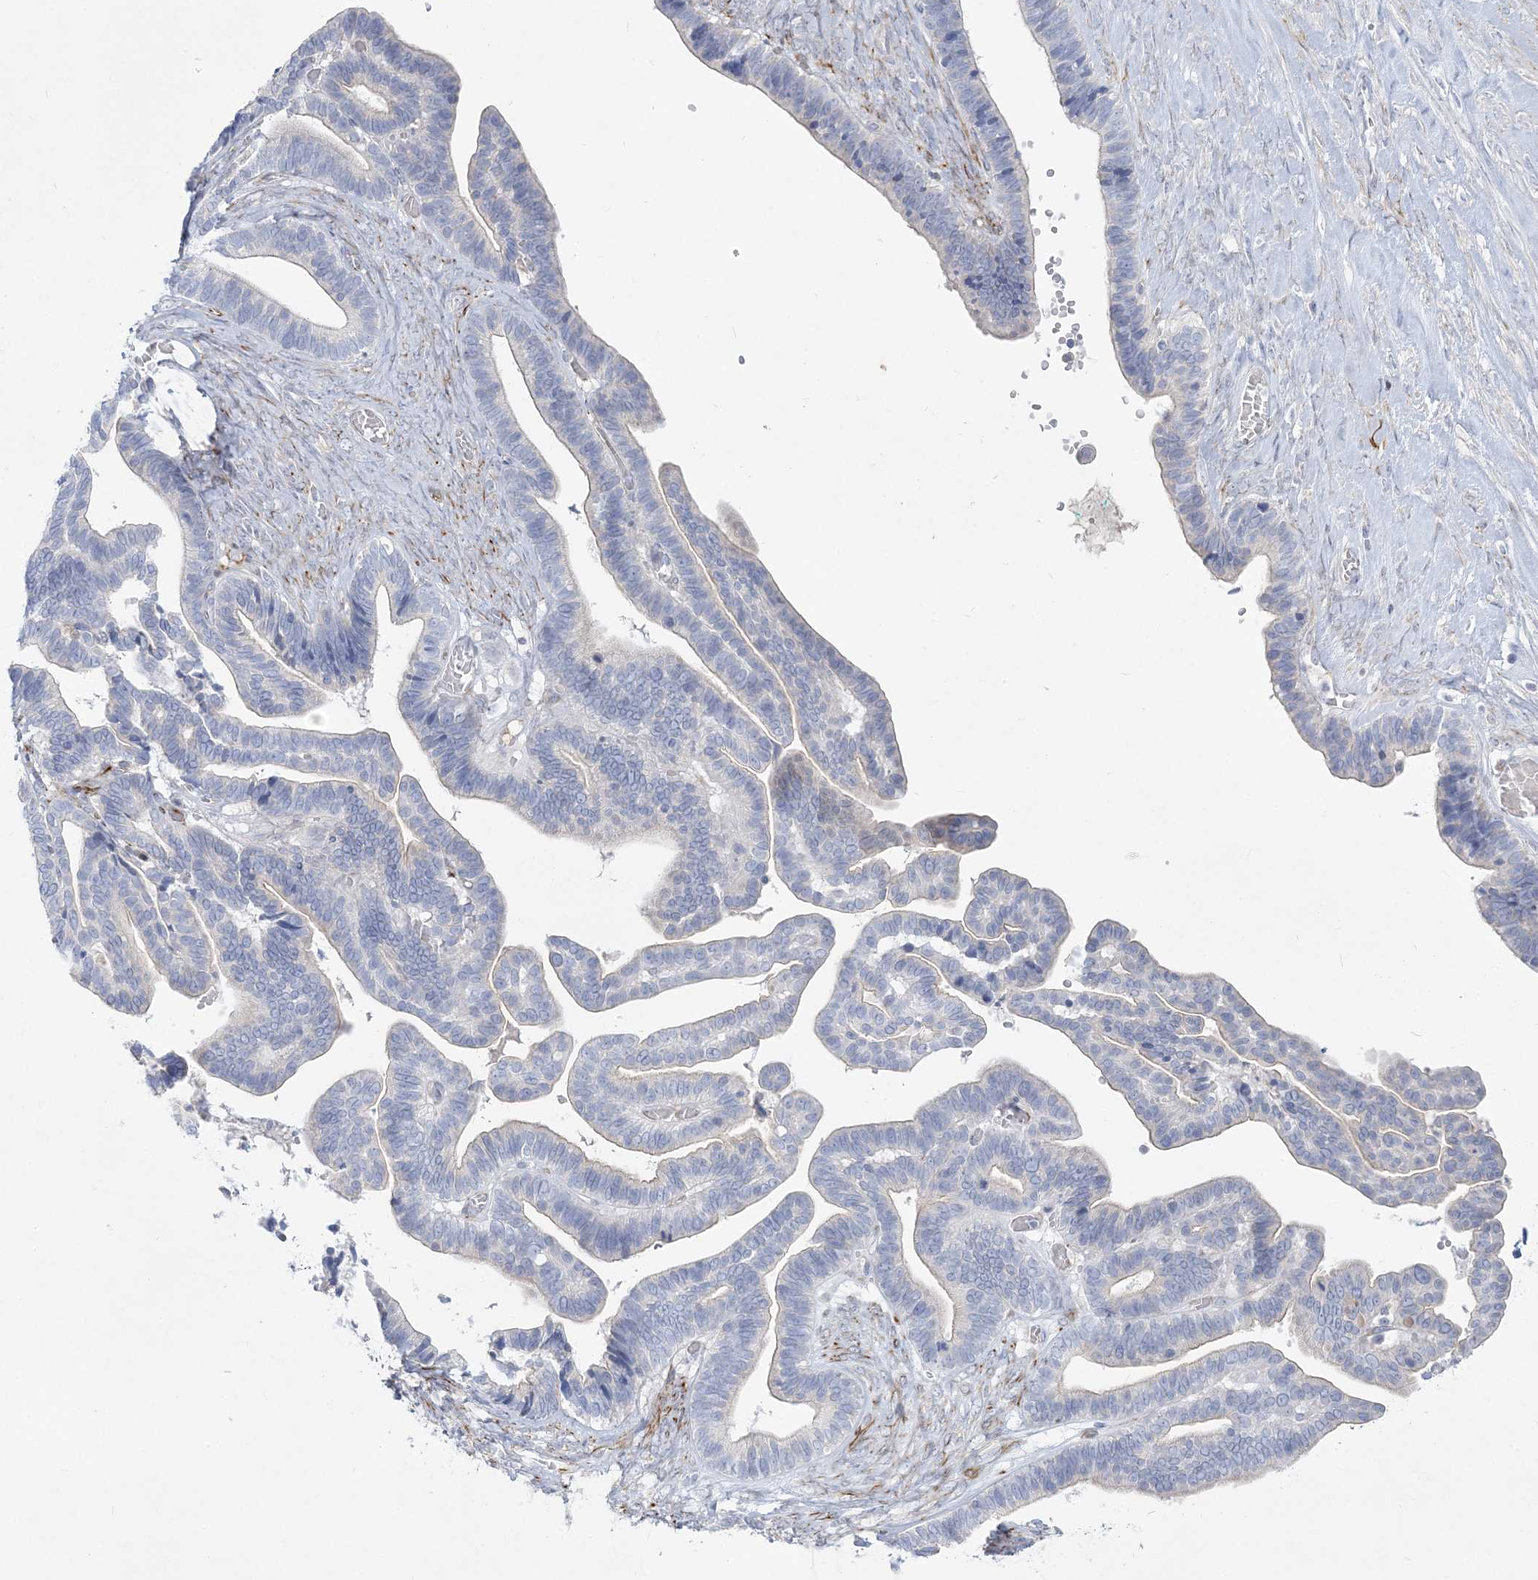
{"staining": {"intensity": "negative", "quantity": "none", "location": "none"}, "tissue": "ovarian cancer", "cell_type": "Tumor cells", "image_type": "cancer", "snomed": [{"axis": "morphology", "description": "Cystadenocarcinoma, serous, NOS"}, {"axis": "topography", "description": "Ovary"}], "caption": "Human ovarian cancer (serous cystadenocarcinoma) stained for a protein using immunohistochemistry shows no expression in tumor cells.", "gene": "GPAT2", "patient": {"sex": "female", "age": 56}}